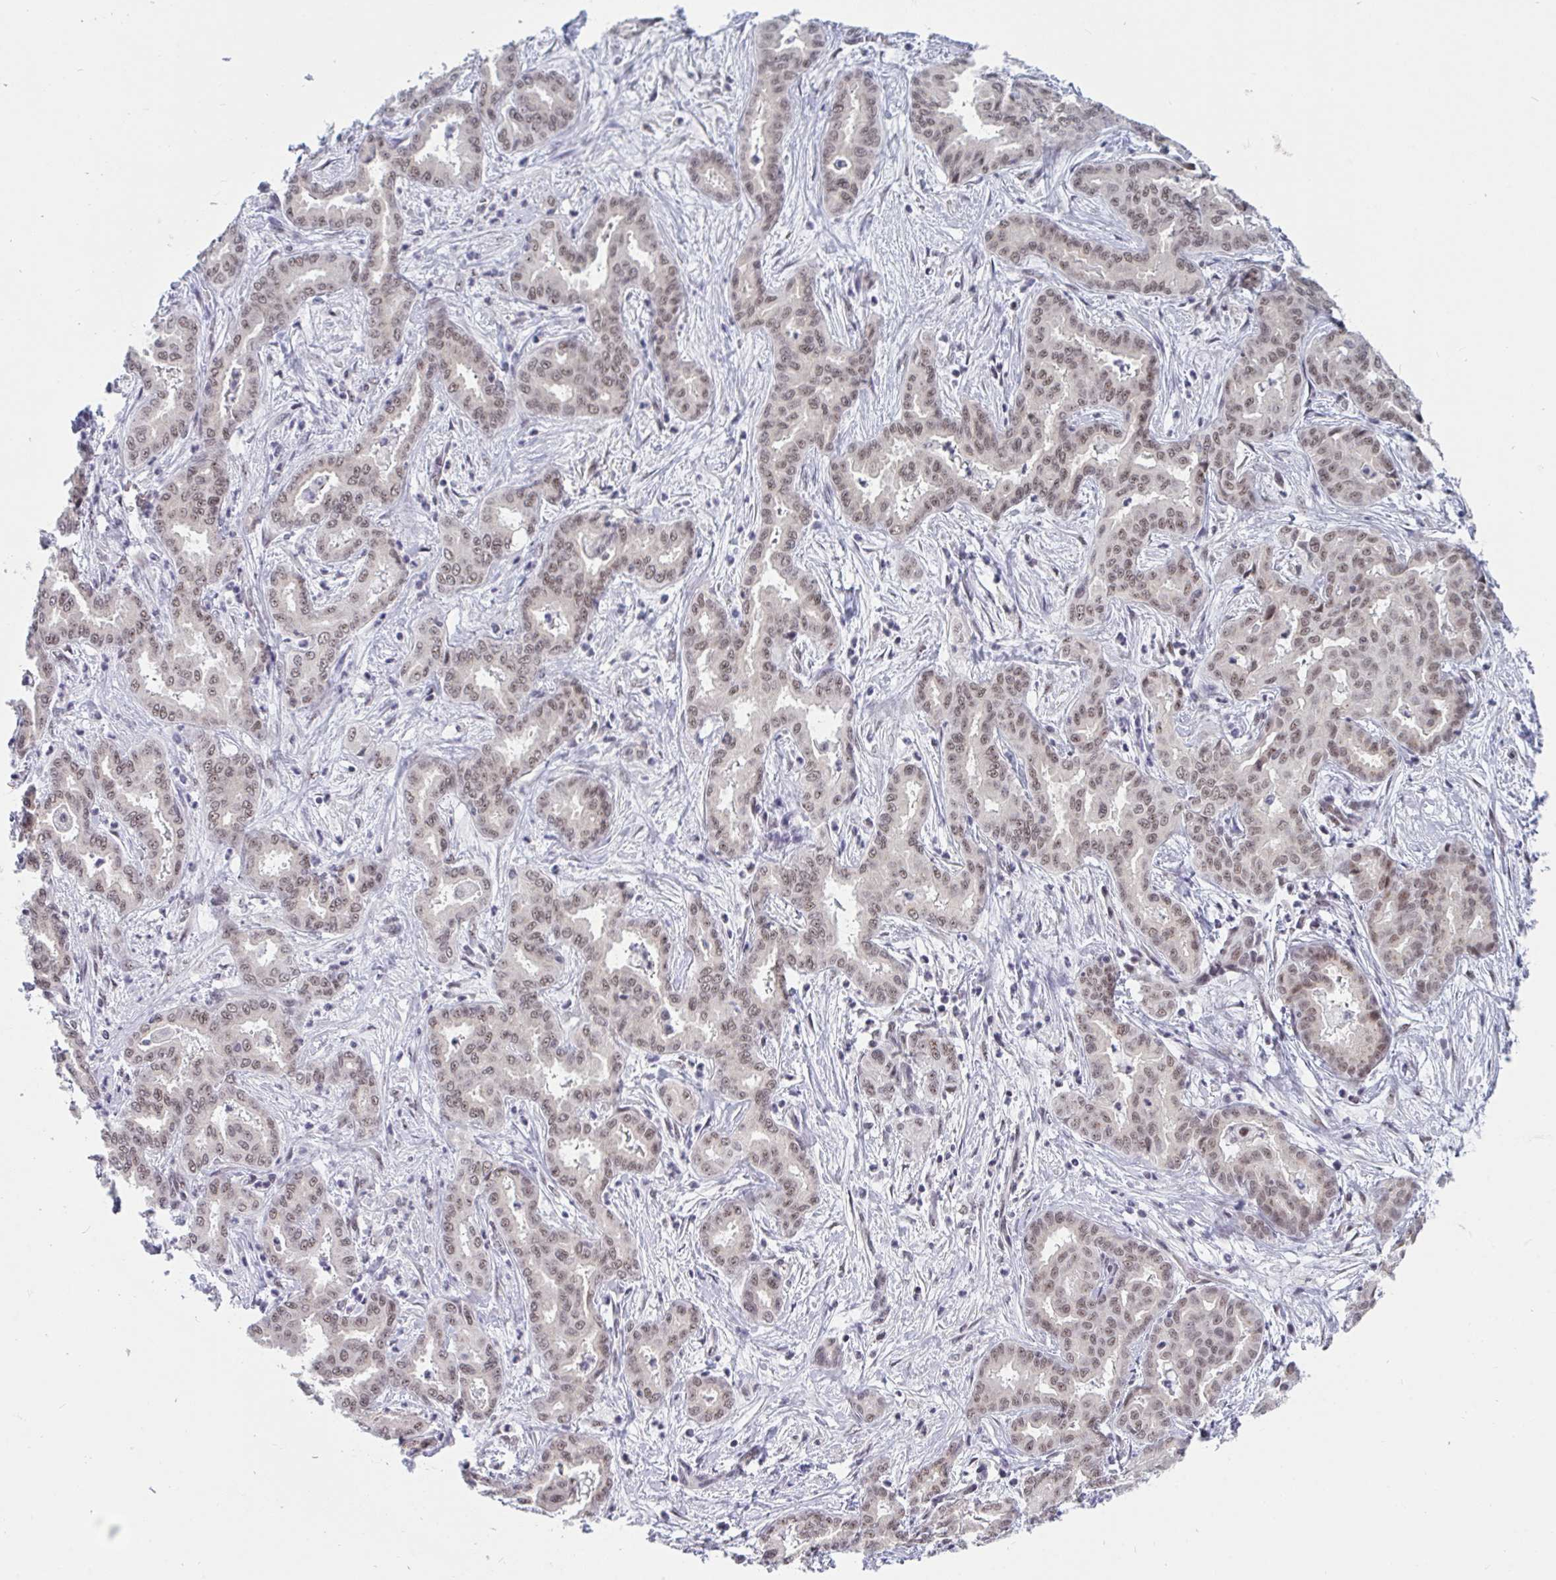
{"staining": {"intensity": "weak", "quantity": ">75%", "location": "nuclear"}, "tissue": "liver cancer", "cell_type": "Tumor cells", "image_type": "cancer", "snomed": [{"axis": "morphology", "description": "Cholangiocarcinoma"}, {"axis": "topography", "description": "Liver"}], "caption": "The micrograph displays immunohistochemical staining of cholangiocarcinoma (liver). There is weak nuclear staining is appreciated in about >75% of tumor cells.", "gene": "PRR14", "patient": {"sex": "female", "age": 64}}